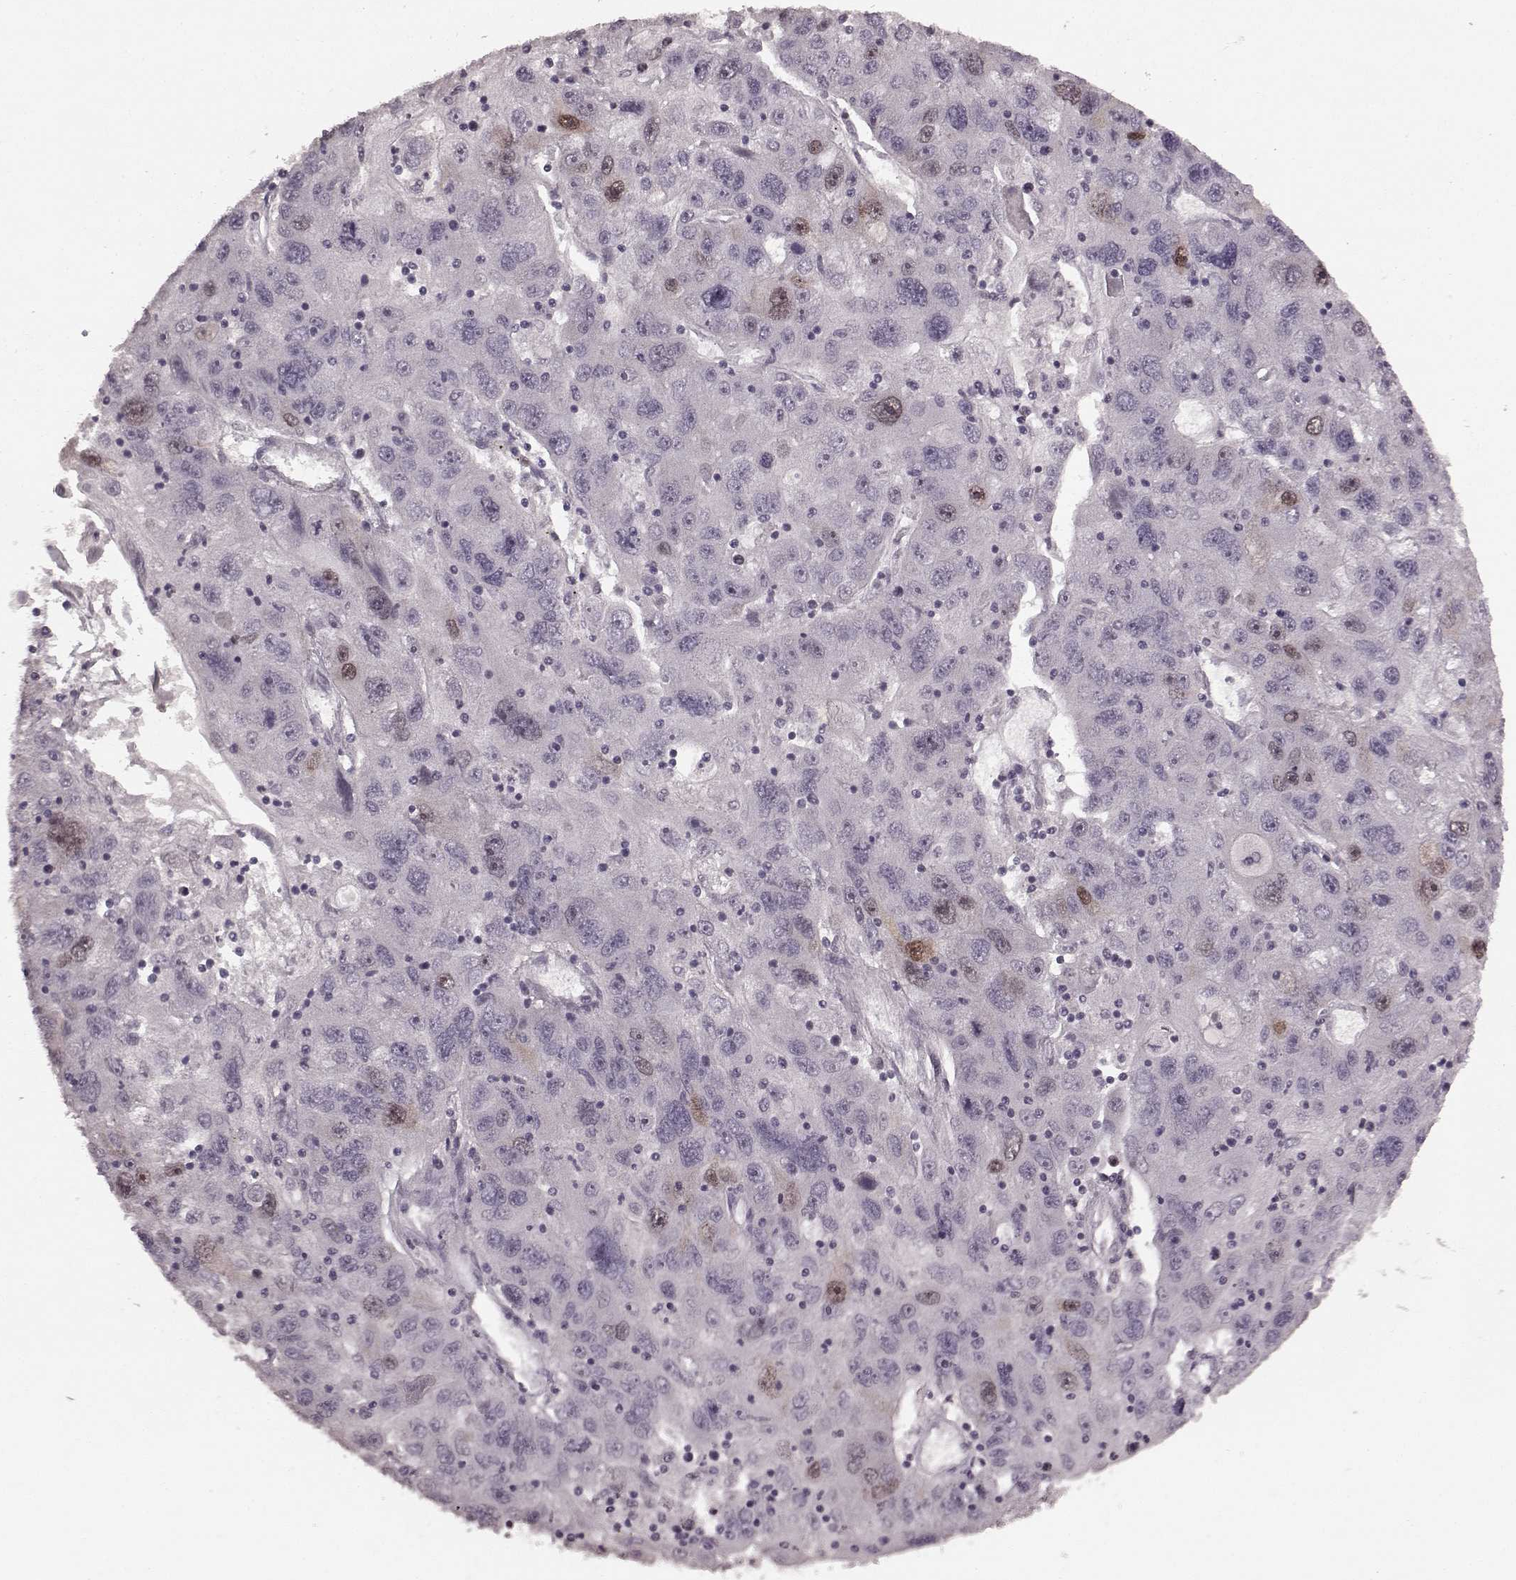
{"staining": {"intensity": "weak", "quantity": "<25%", "location": "nuclear"}, "tissue": "stomach cancer", "cell_type": "Tumor cells", "image_type": "cancer", "snomed": [{"axis": "morphology", "description": "Adenocarcinoma, NOS"}, {"axis": "topography", "description": "Stomach"}], "caption": "This is an immunohistochemistry (IHC) image of adenocarcinoma (stomach). There is no positivity in tumor cells.", "gene": "CCNA2", "patient": {"sex": "male", "age": 56}}